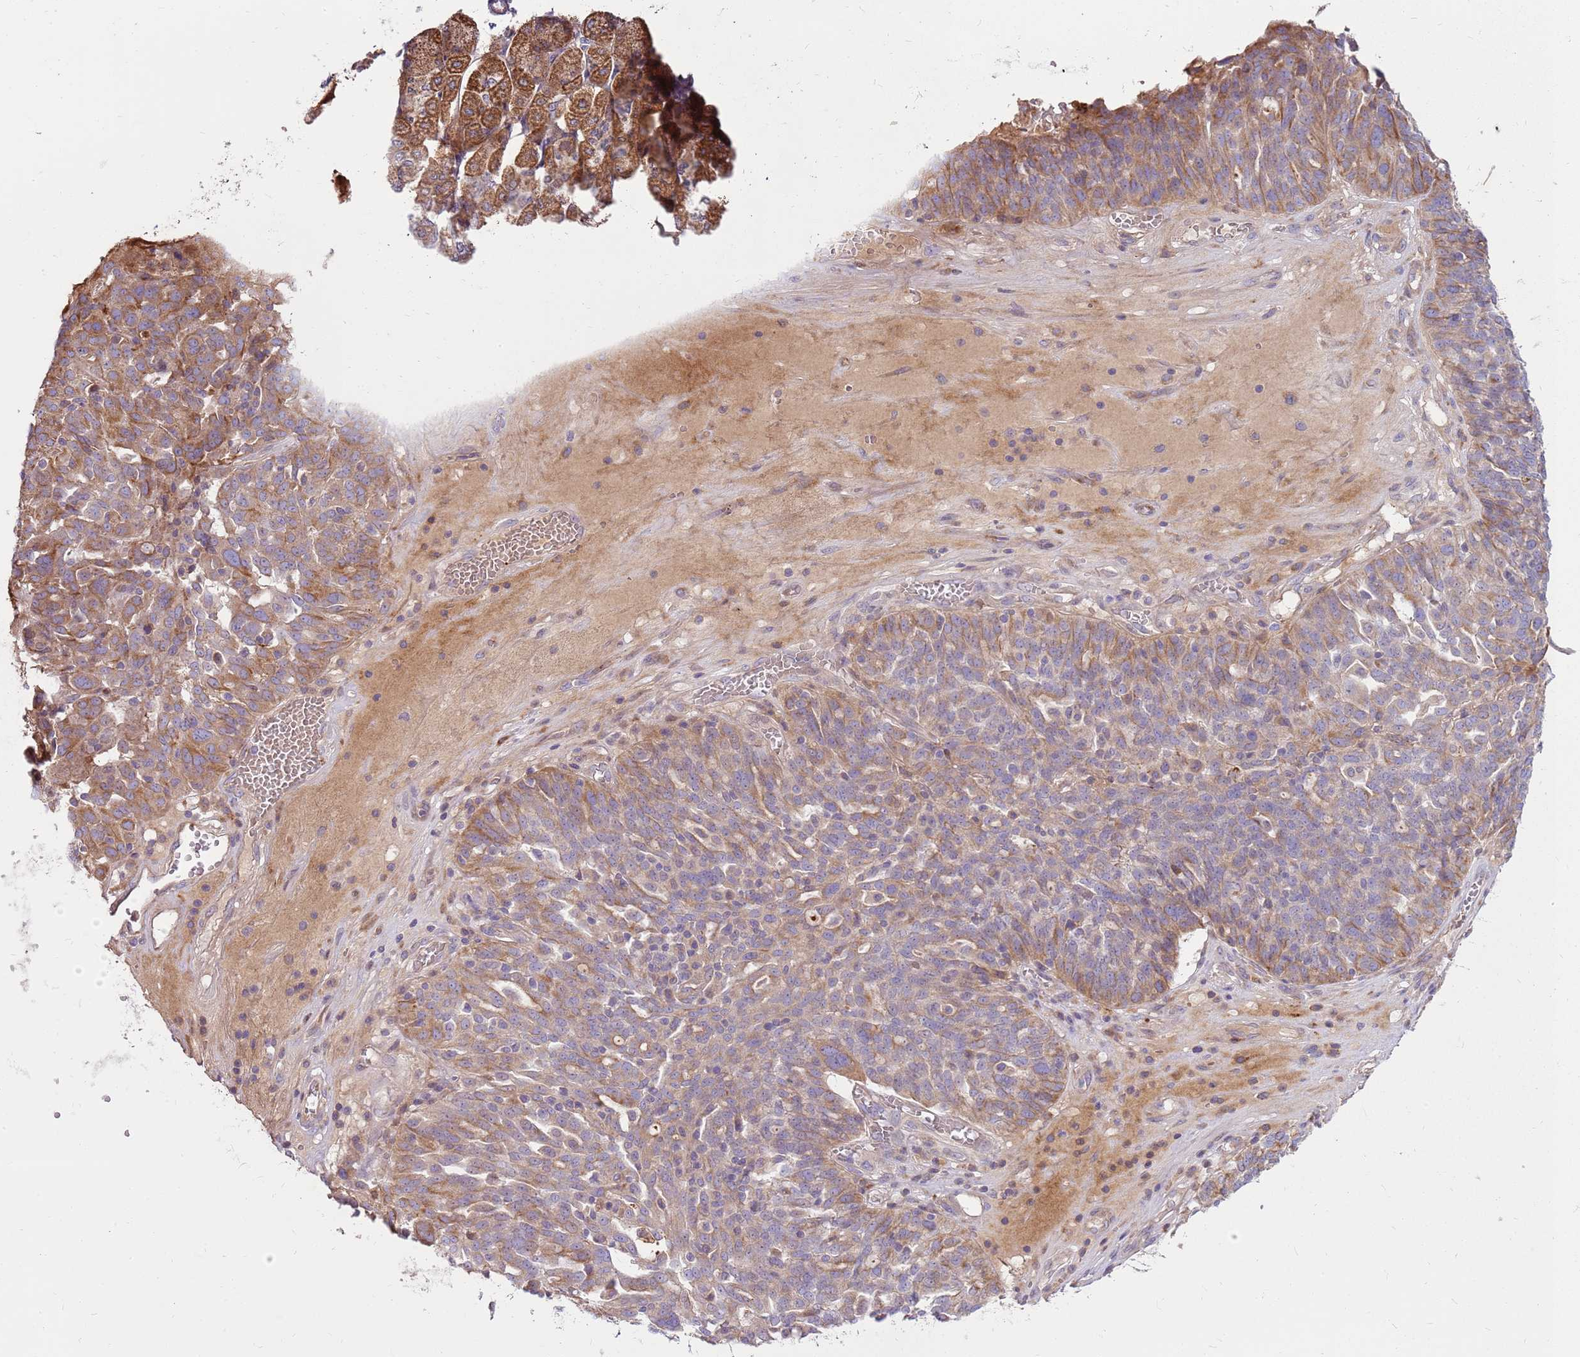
{"staining": {"intensity": "moderate", "quantity": "25%-75%", "location": "cytoplasmic/membranous"}, "tissue": "ovarian cancer", "cell_type": "Tumor cells", "image_type": "cancer", "snomed": [{"axis": "morphology", "description": "Cystadenocarcinoma, serous, NOS"}, {"axis": "topography", "description": "Ovary"}], "caption": "A medium amount of moderate cytoplasmic/membranous positivity is identified in approximately 25%-75% of tumor cells in serous cystadenocarcinoma (ovarian) tissue.", "gene": "EMC1", "patient": {"sex": "female", "age": 59}}